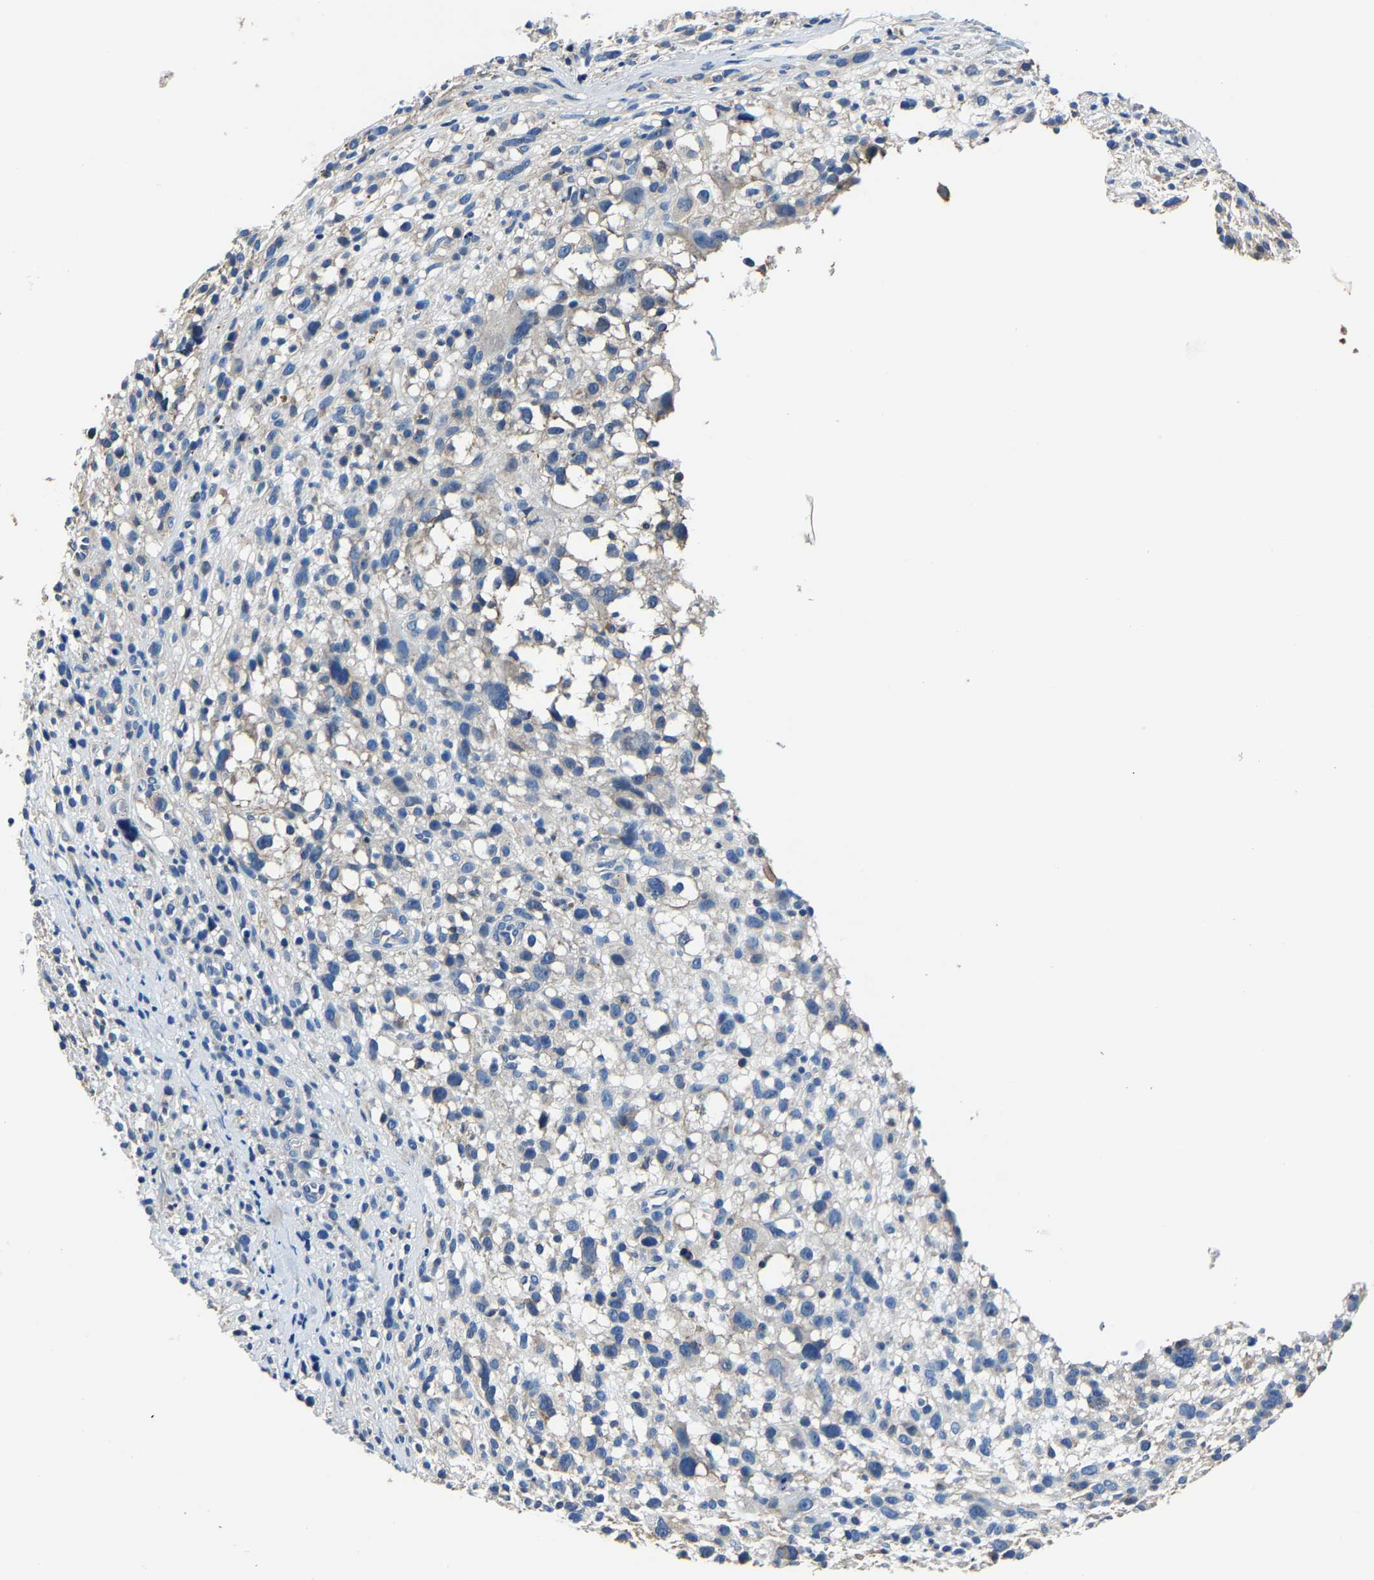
{"staining": {"intensity": "negative", "quantity": "none", "location": "none"}, "tissue": "melanoma", "cell_type": "Tumor cells", "image_type": "cancer", "snomed": [{"axis": "morphology", "description": "Malignant melanoma, NOS"}, {"axis": "topography", "description": "Skin"}], "caption": "This is an IHC micrograph of malignant melanoma. There is no positivity in tumor cells.", "gene": "STRBP", "patient": {"sex": "female", "age": 55}}